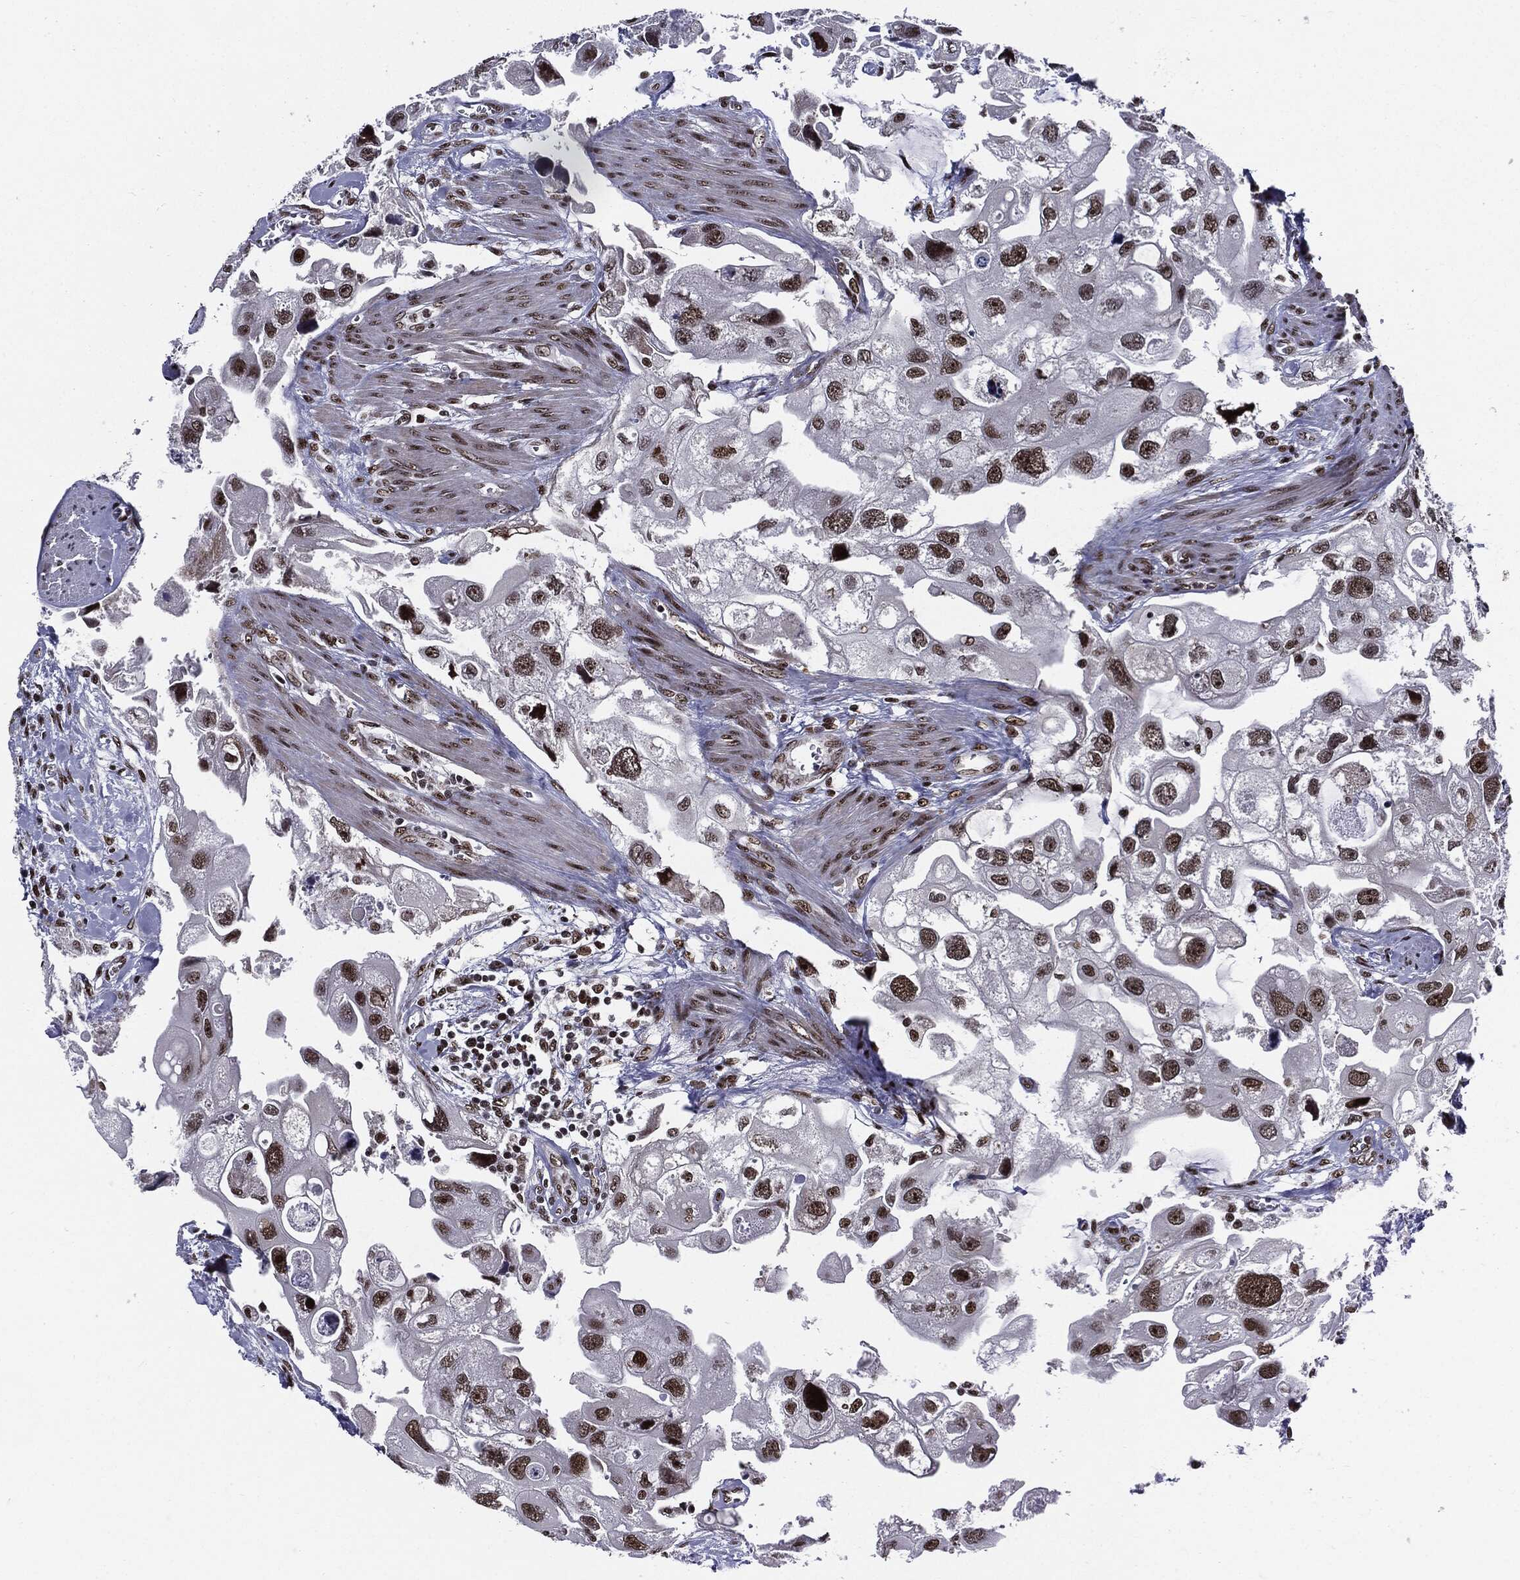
{"staining": {"intensity": "moderate", "quantity": ">75%", "location": "nuclear"}, "tissue": "urothelial cancer", "cell_type": "Tumor cells", "image_type": "cancer", "snomed": [{"axis": "morphology", "description": "Urothelial carcinoma, High grade"}, {"axis": "topography", "description": "Urinary bladder"}], "caption": "Immunohistochemistry (IHC) (DAB) staining of human urothelial cancer displays moderate nuclear protein positivity in about >75% of tumor cells. The protein is stained brown, and the nuclei are stained in blue (DAB IHC with brightfield microscopy, high magnification).", "gene": "ZFP91", "patient": {"sex": "male", "age": 59}}